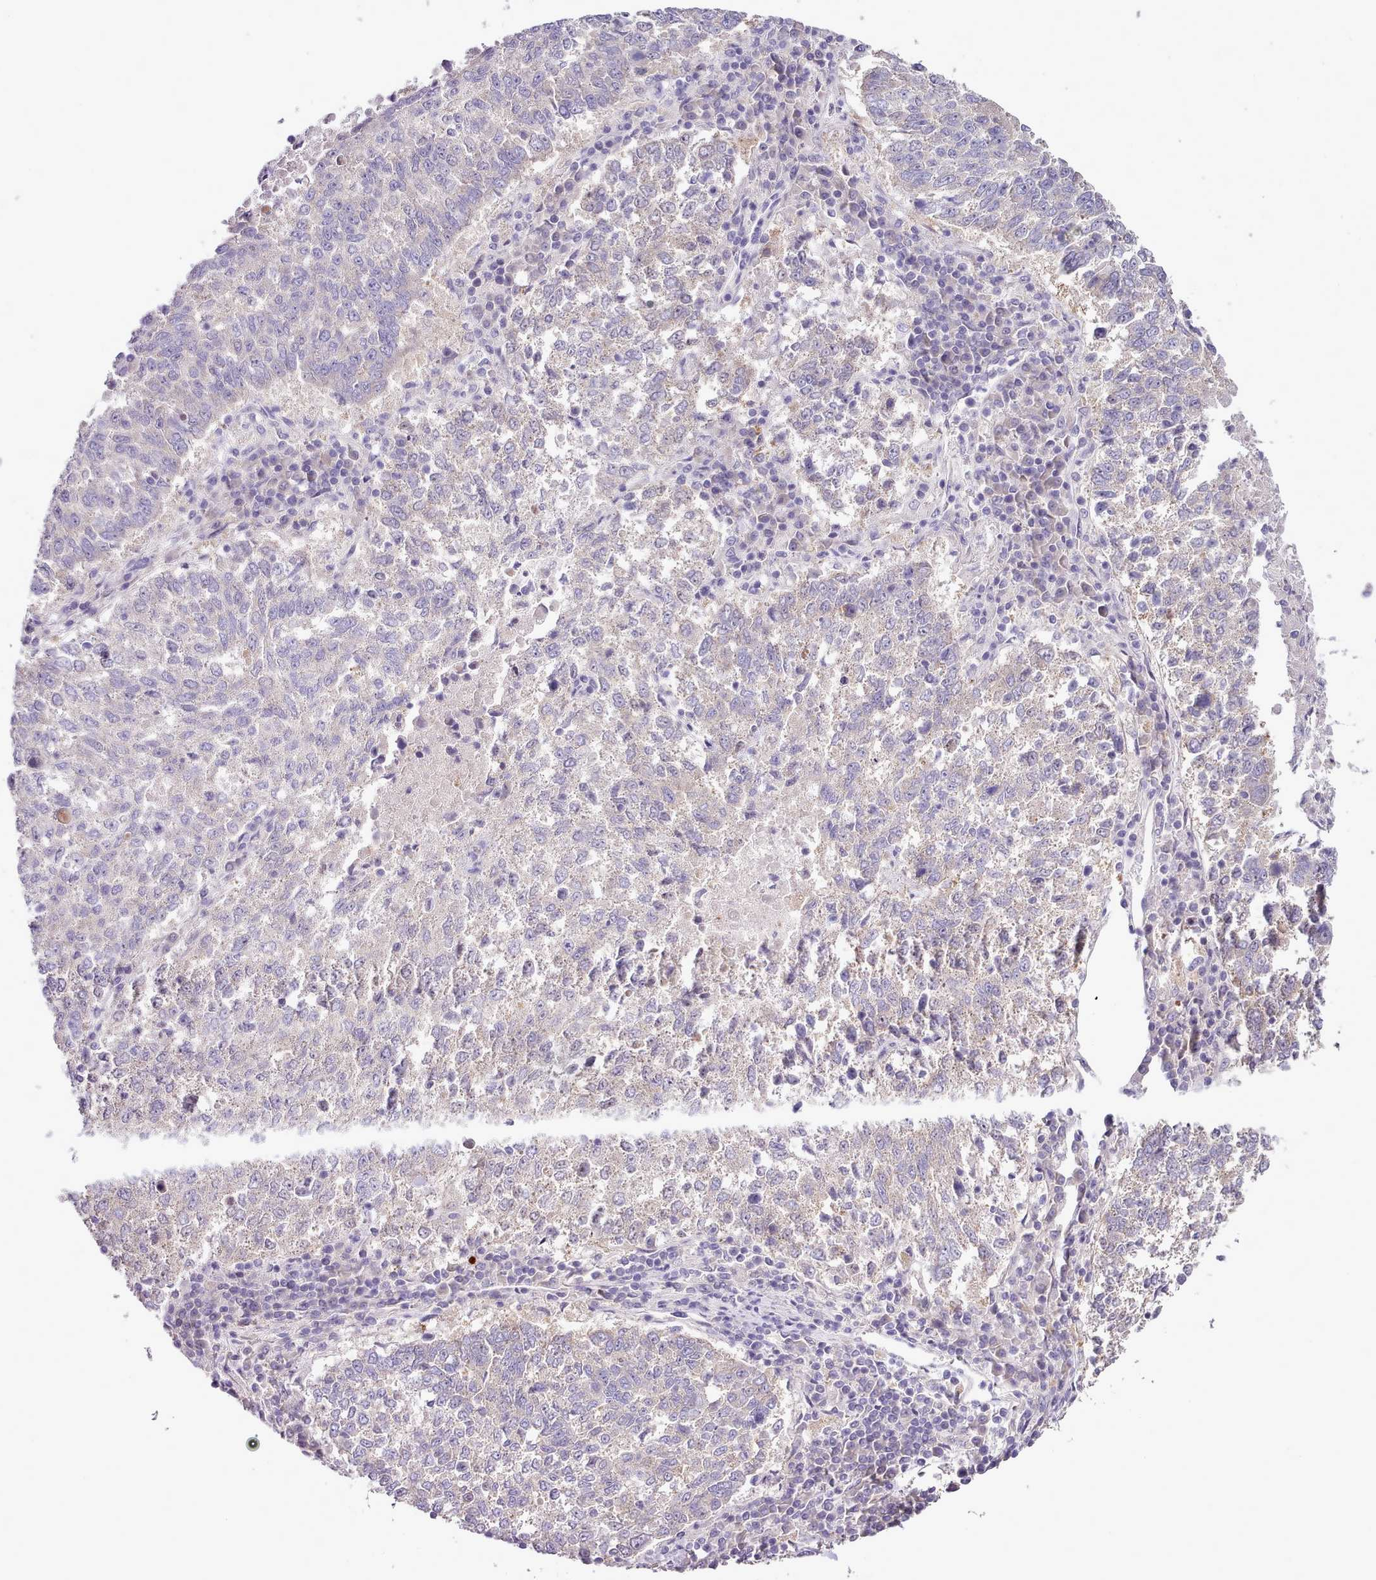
{"staining": {"intensity": "negative", "quantity": "none", "location": "none"}, "tissue": "lung cancer", "cell_type": "Tumor cells", "image_type": "cancer", "snomed": [{"axis": "morphology", "description": "Squamous cell carcinoma, NOS"}, {"axis": "topography", "description": "Lung"}], "caption": "Immunohistochemistry image of neoplastic tissue: squamous cell carcinoma (lung) stained with DAB (3,3'-diaminobenzidine) reveals no significant protein positivity in tumor cells. Brightfield microscopy of immunohistochemistry stained with DAB (brown) and hematoxylin (blue), captured at high magnification.", "gene": "SETX", "patient": {"sex": "male", "age": 73}}